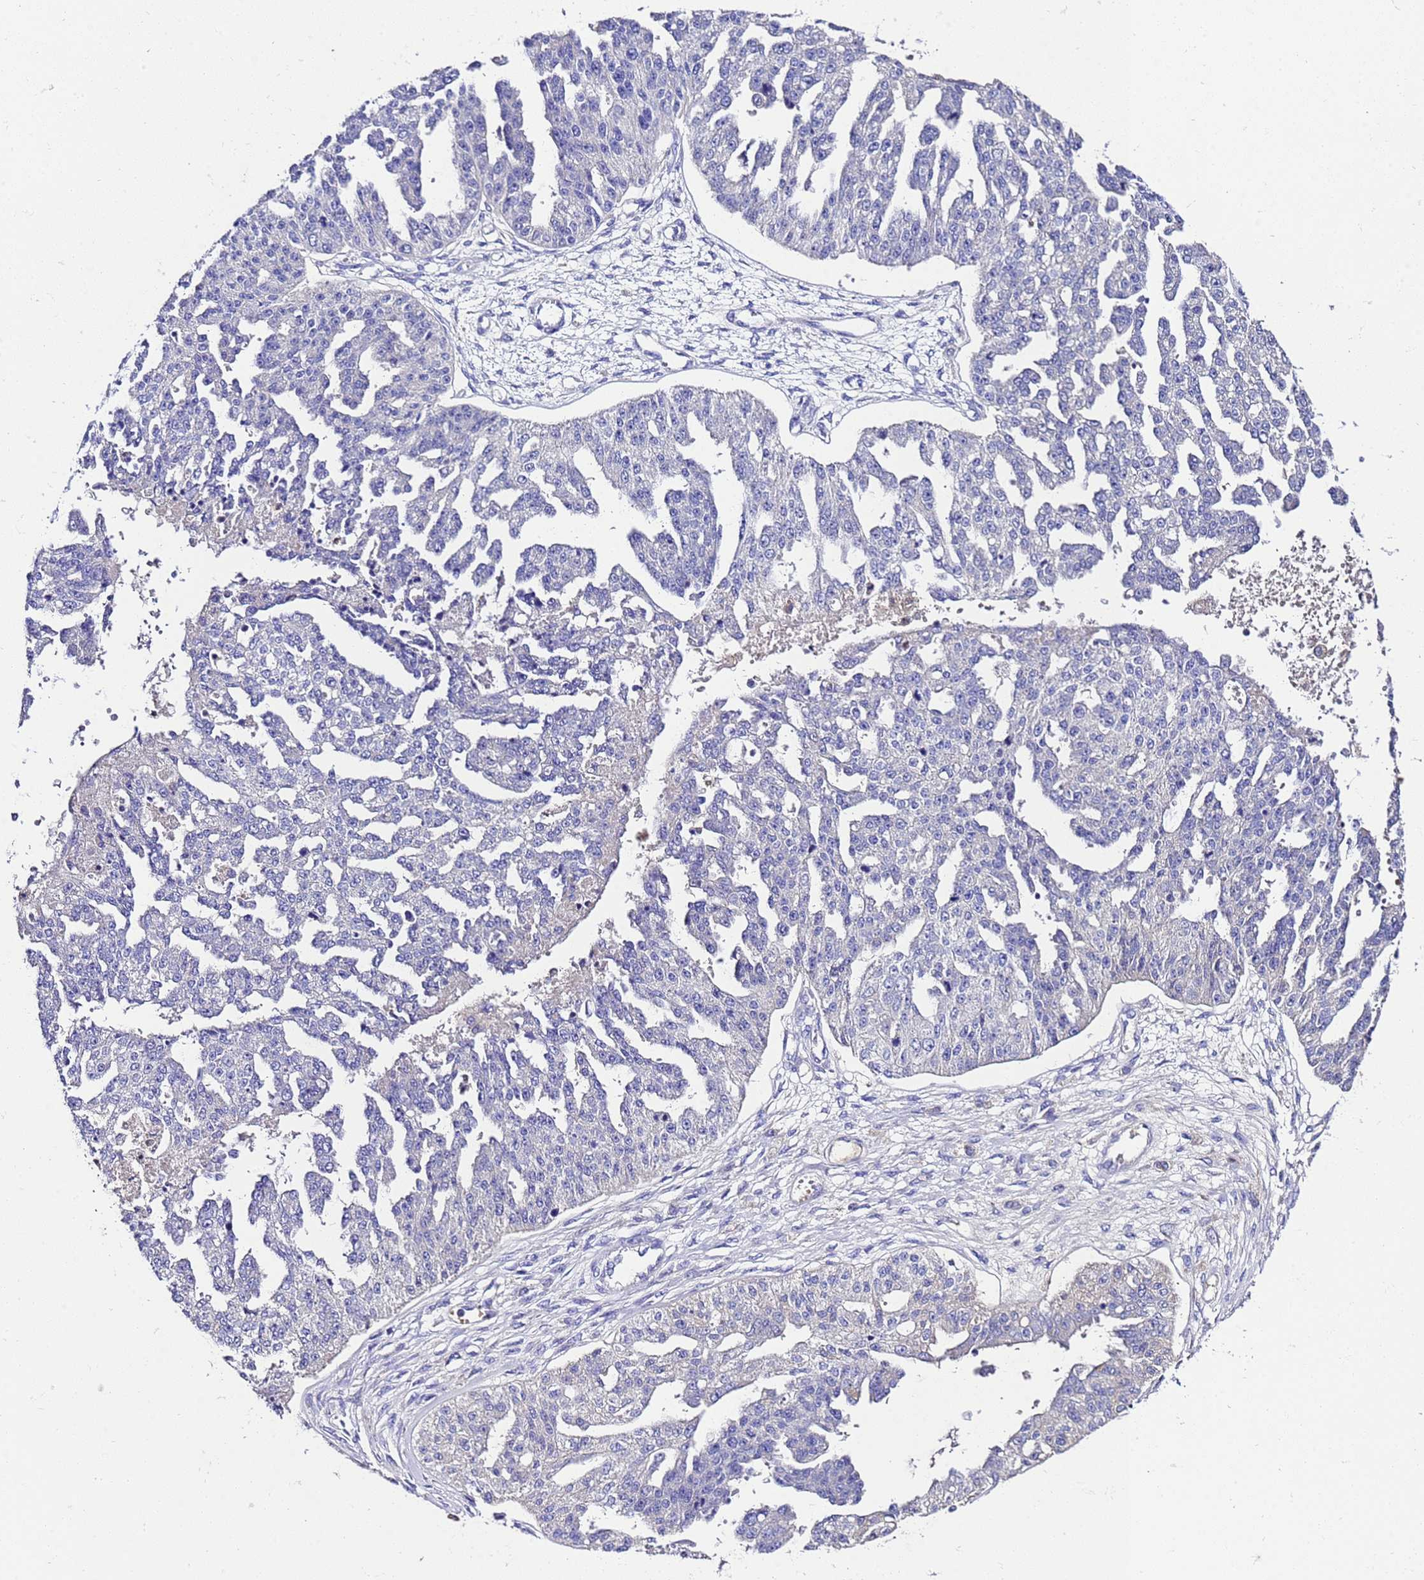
{"staining": {"intensity": "negative", "quantity": "none", "location": "none"}, "tissue": "ovarian cancer", "cell_type": "Tumor cells", "image_type": "cancer", "snomed": [{"axis": "morphology", "description": "Cystadenocarcinoma, serous, NOS"}, {"axis": "topography", "description": "Ovary"}], "caption": "Protein analysis of ovarian cancer (serous cystadenocarcinoma) shows no significant expression in tumor cells. (Brightfield microscopy of DAB (3,3'-diaminobenzidine) immunohistochemistry (IHC) at high magnification).", "gene": "UGT2A1", "patient": {"sex": "female", "age": 58}}